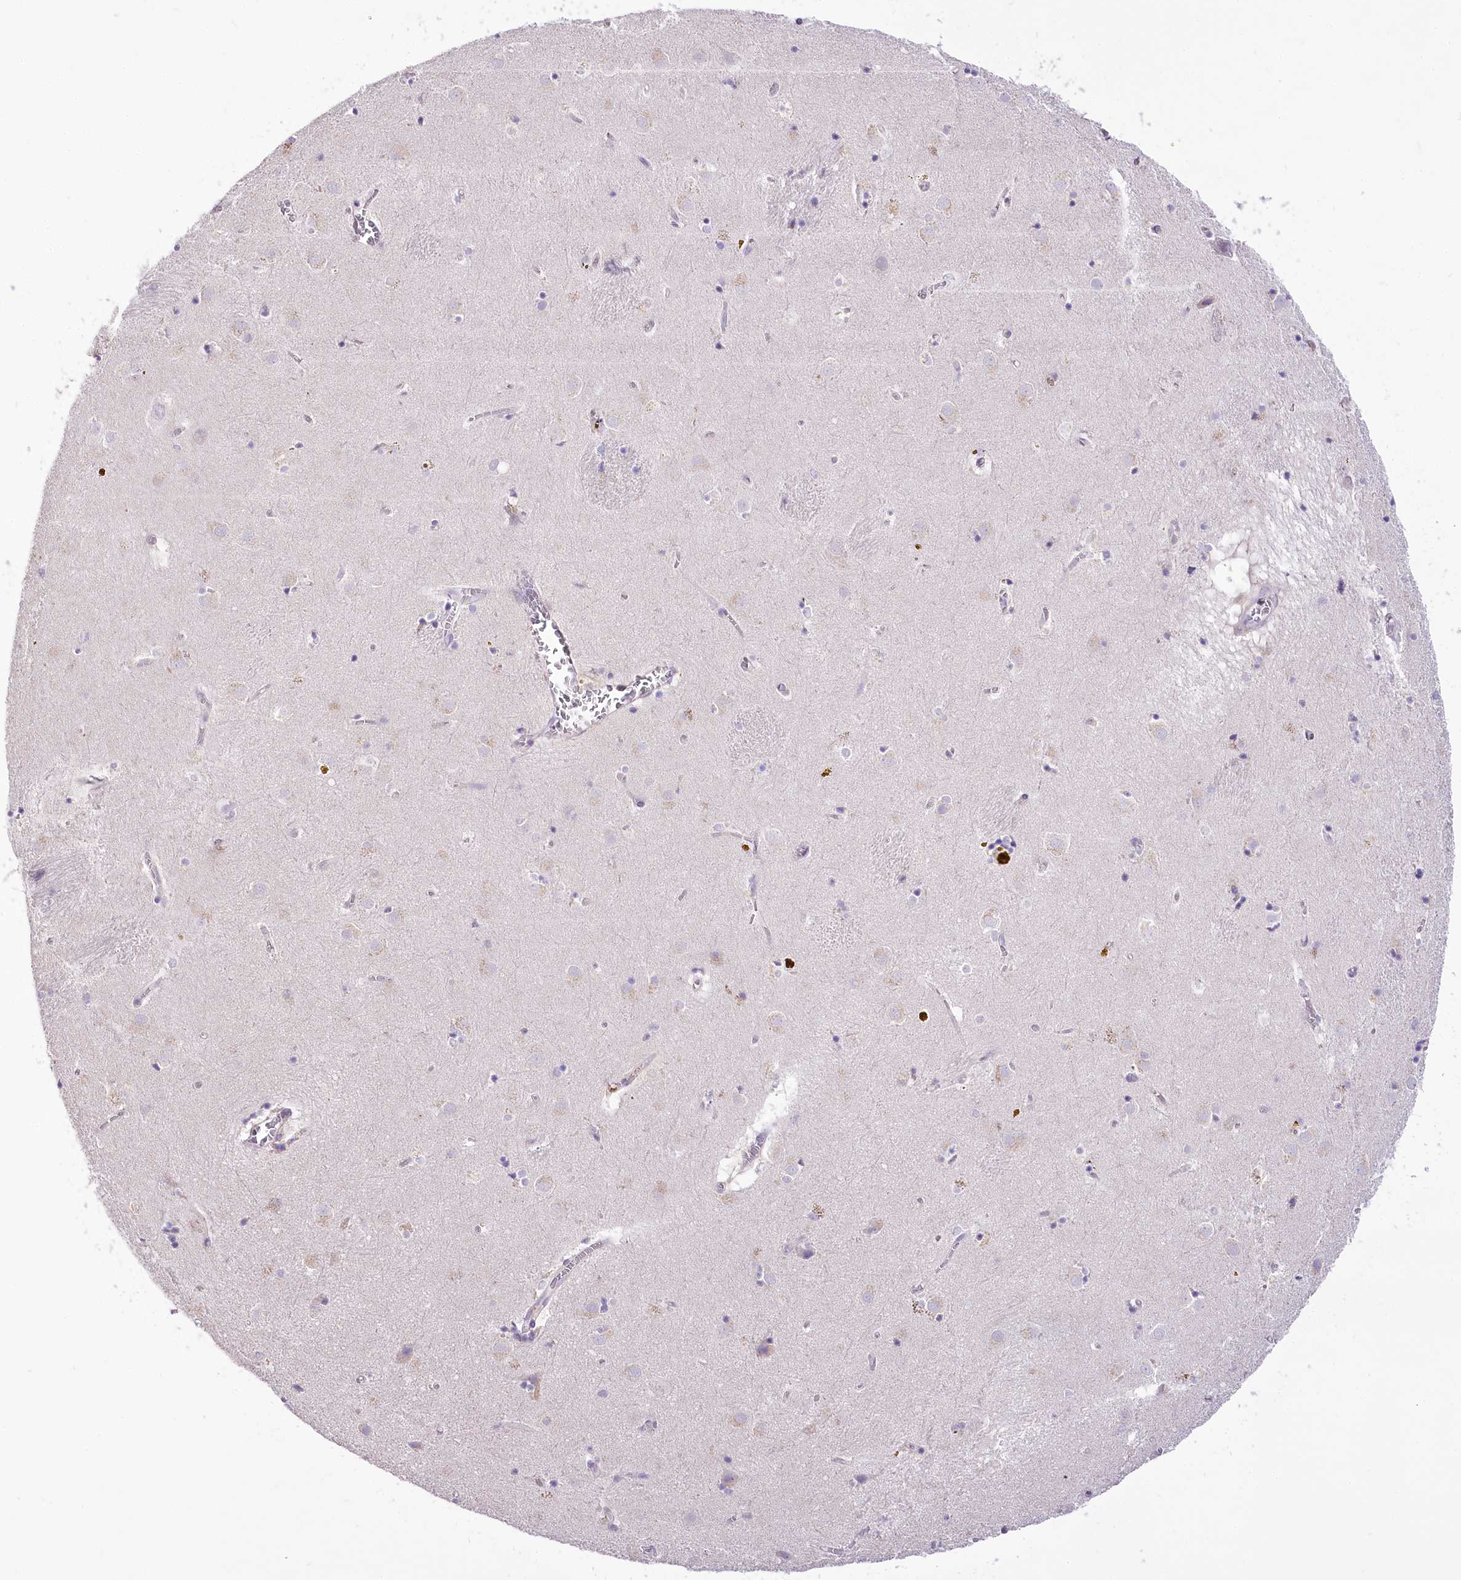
{"staining": {"intensity": "negative", "quantity": "none", "location": "none"}, "tissue": "caudate", "cell_type": "Glial cells", "image_type": "normal", "snomed": [{"axis": "morphology", "description": "Normal tissue, NOS"}, {"axis": "topography", "description": "Lateral ventricle wall"}], "caption": "Normal caudate was stained to show a protein in brown. There is no significant positivity in glial cells.", "gene": "DPYD", "patient": {"sex": "male", "age": 70}}